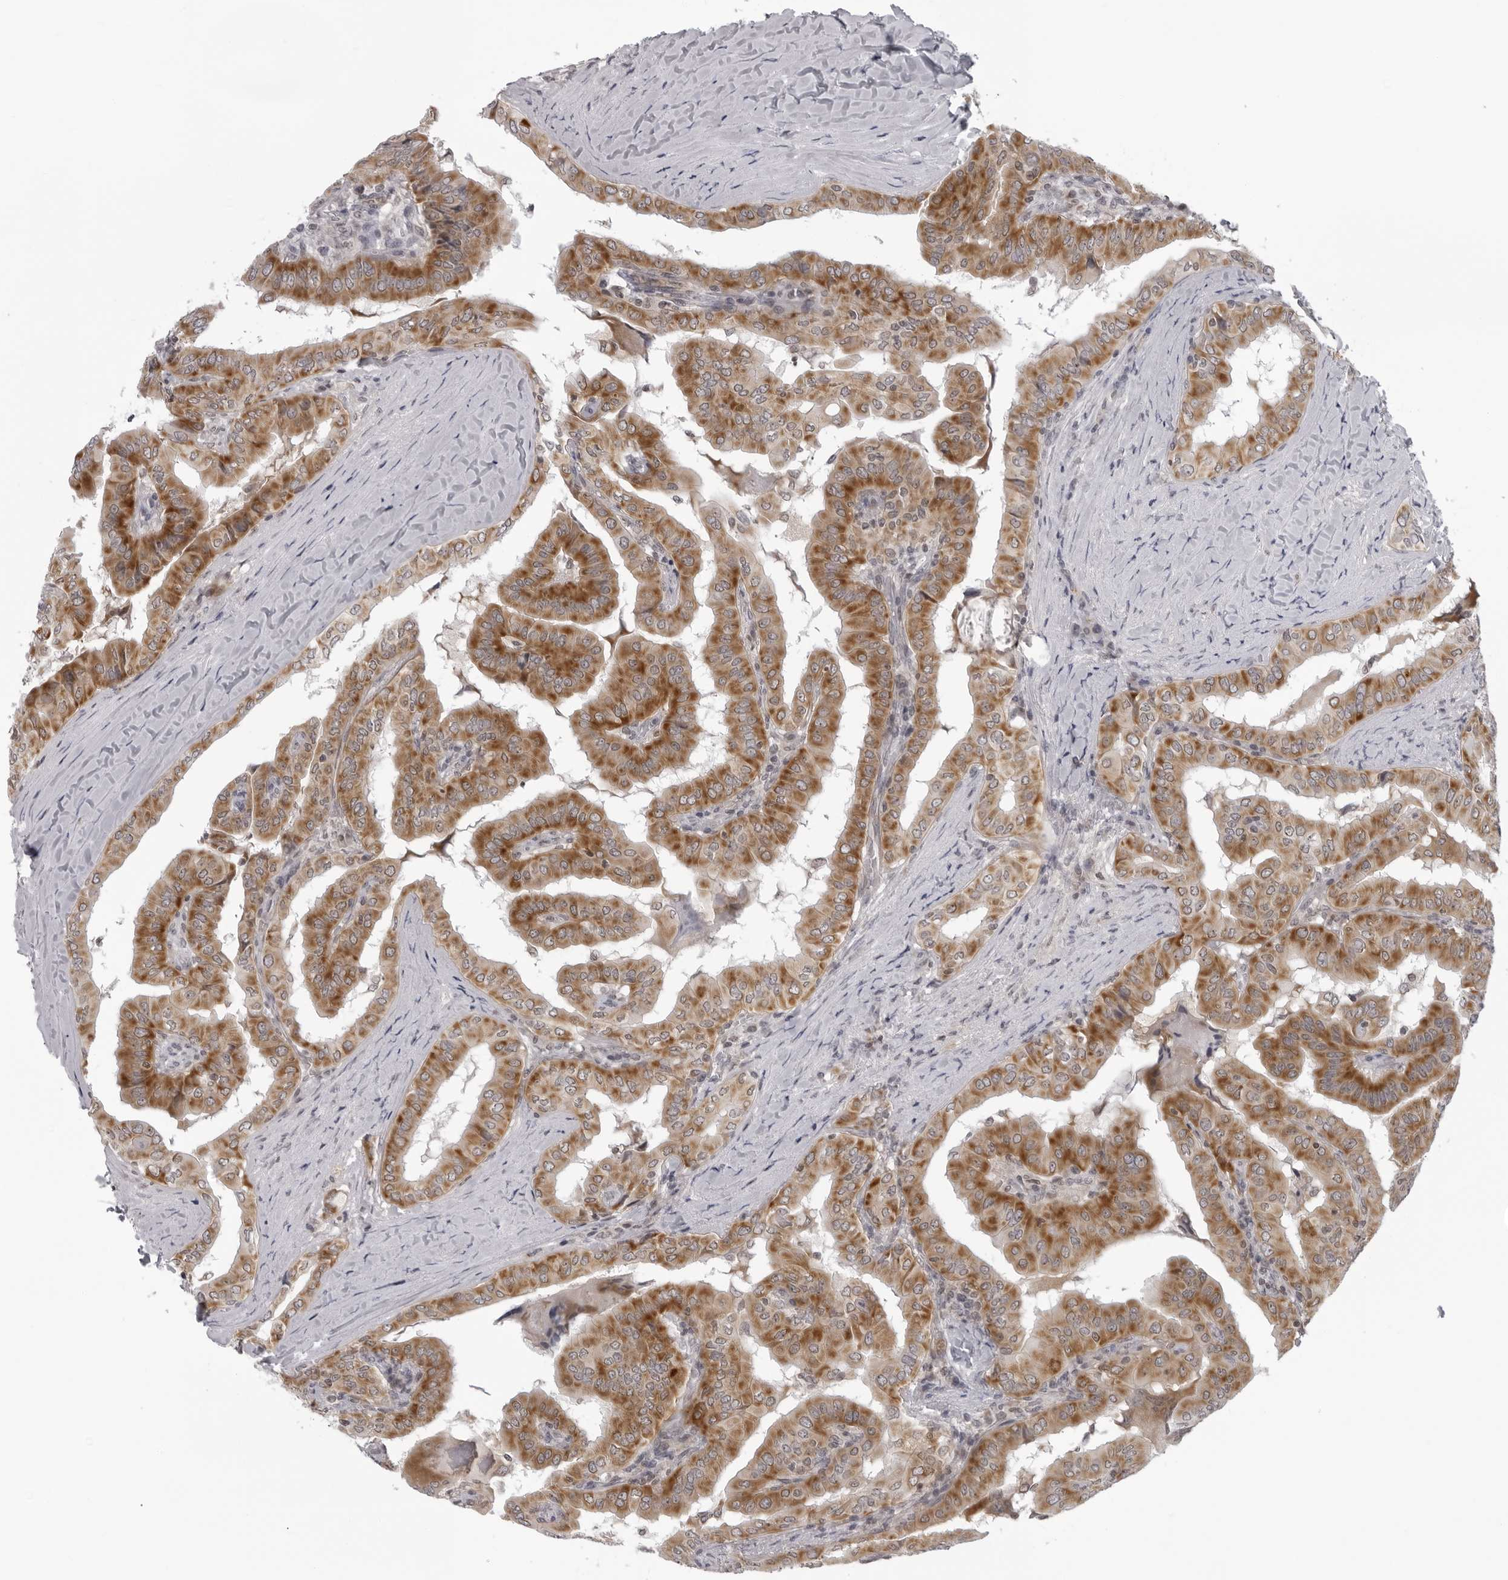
{"staining": {"intensity": "moderate", "quantity": ">75%", "location": "cytoplasmic/membranous"}, "tissue": "thyroid cancer", "cell_type": "Tumor cells", "image_type": "cancer", "snomed": [{"axis": "morphology", "description": "Papillary adenocarcinoma, NOS"}, {"axis": "topography", "description": "Thyroid gland"}], "caption": "This image exhibits thyroid papillary adenocarcinoma stained with immunohistochemistry (IHC) to label a protein in brown. The cytoplasmic/membranous of tumor cells show moderate positivity for the protein. Nuclei are counter-stained blue.", "gene": "MRPS15", "patient": {"sex": "male", "age": 33}}